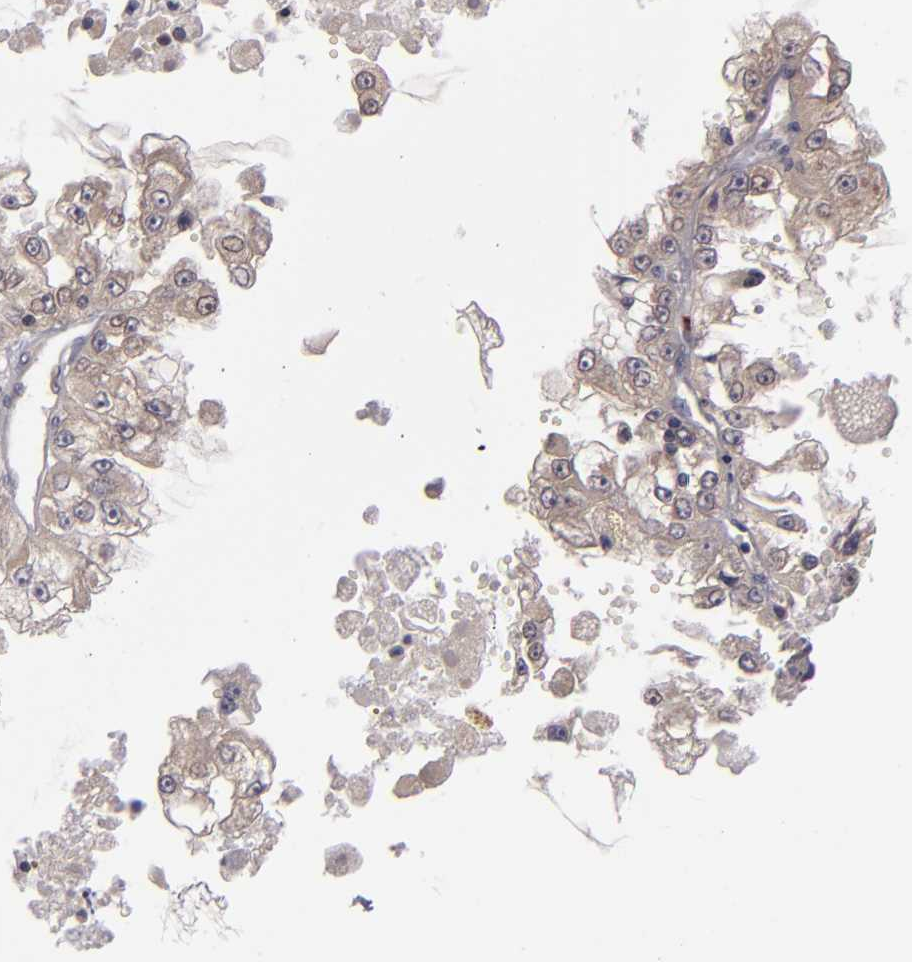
{"staining": {"intensity": "weak", "quantity": "<25%", "location": "cytoplasmic/membranous"}, "tissue": "renal cancer", "cell_type": "Tumor cells", "image_type": "cancer", "snomed": [{"axis": "morphology", "description": "Adenocarcinoma, NOS"}, {"axis": "topography", "description": "Kidney"}], "caption": "Immunohistochemistry (IHC) photomicrograph of neoplastic tissue: renal cancer stained with DAB (3,3'-diaminobenzidine) shows no significant protein staining in tumor cells. (DAB immunohistochemistry, high magnification).", "gene": "CD83", "patient": {"sex": "female", "age": 83}}